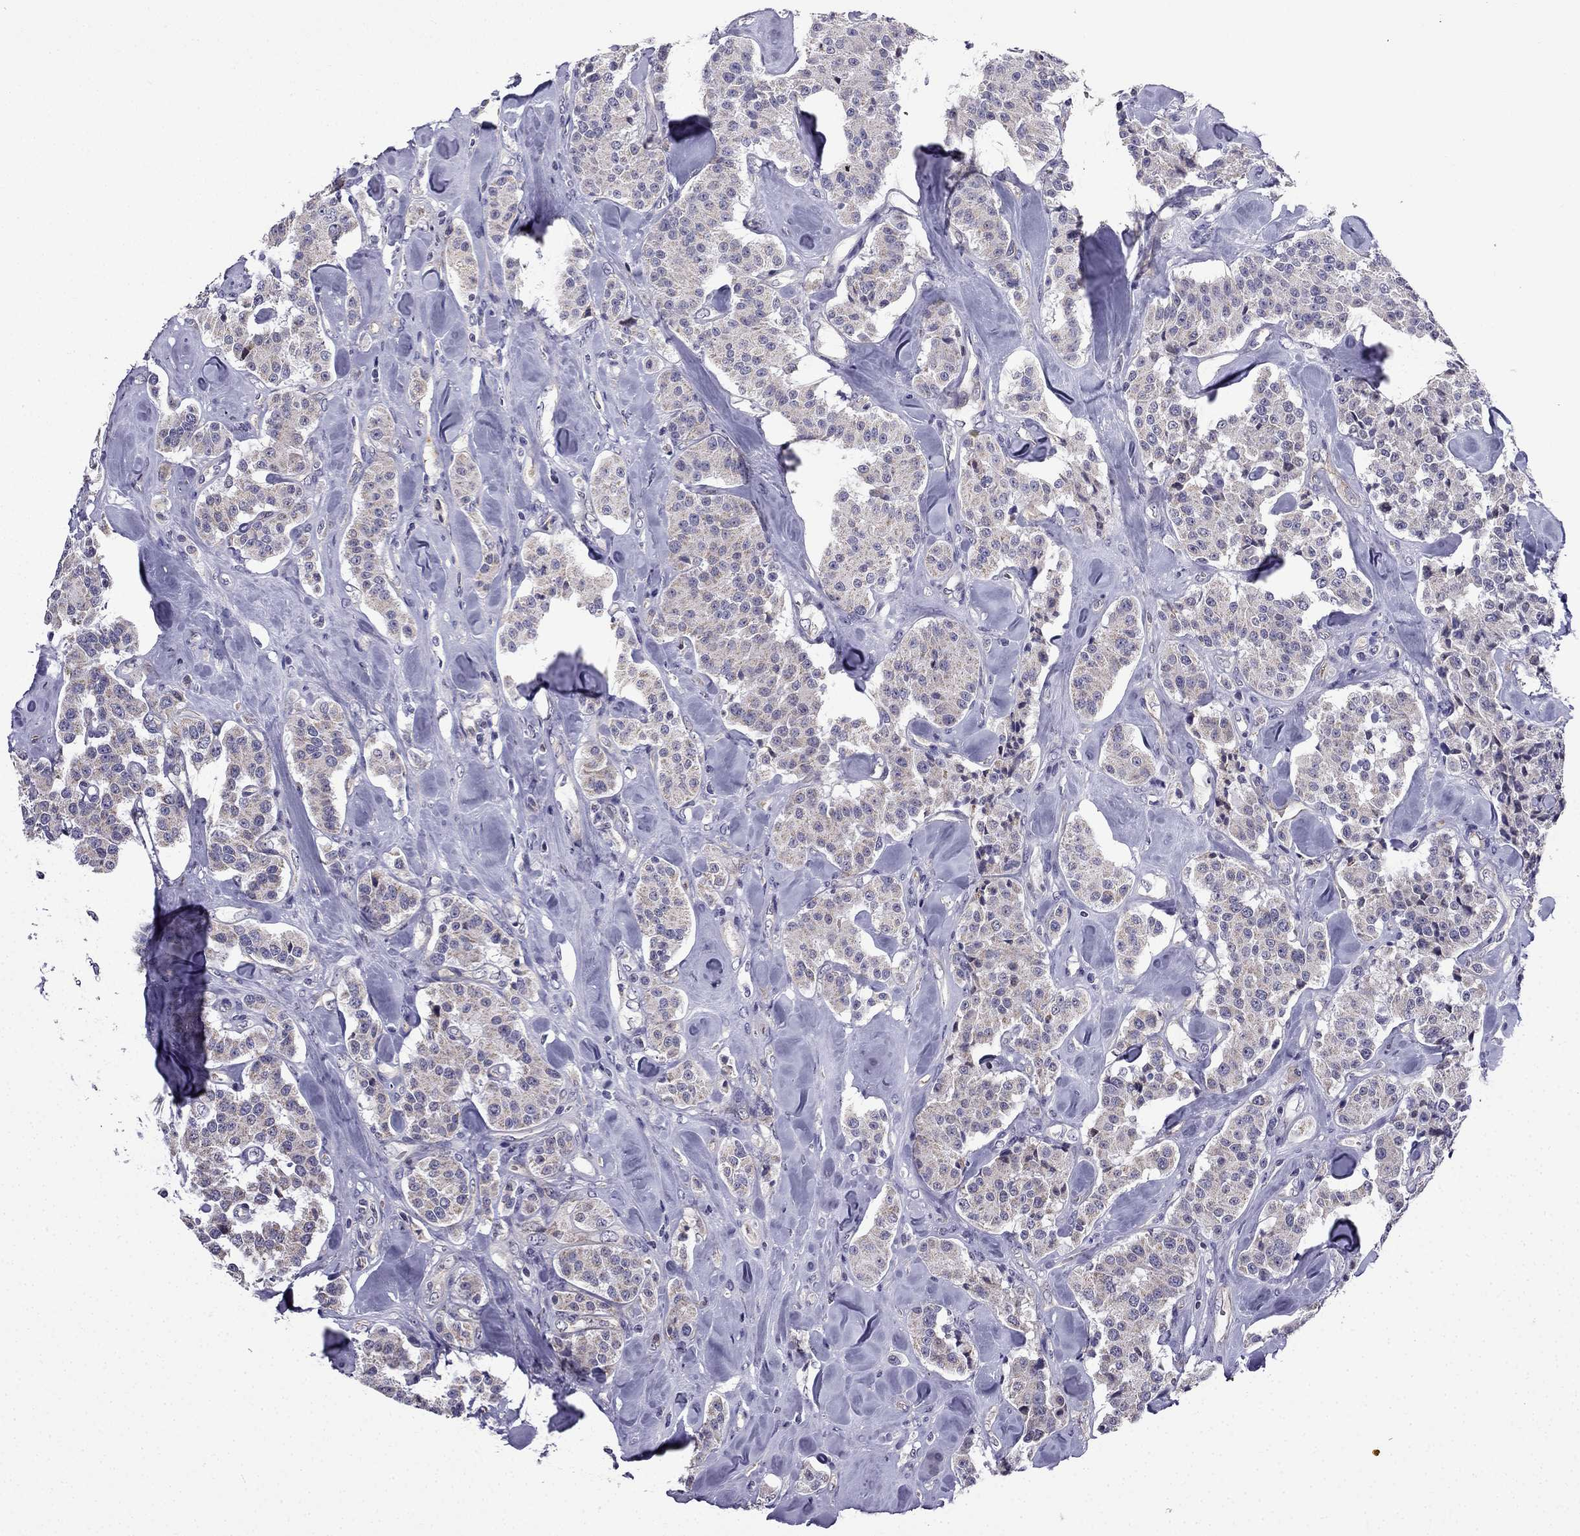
{"staining": {"intensity": "weak", "quantity": "<25%", "location": "cytoplasmic/membranous"}, "tissue": "carcinoid", "cell_type": "Tumor cells", "image_type": "cancer", "snomed": [{"axis": "morphology", "description": "Carcinoid, malignant, NOS"}, {"axis": "topography", "description": "Pancreas"}], "caption": "The immunohistochemistry (IHC) histopathology image has no significant staining in tumor cells of carcinoid (malignant) tissue.", "gene": "SLC6A2", "patient": {"sex": "male", "age": 41}}